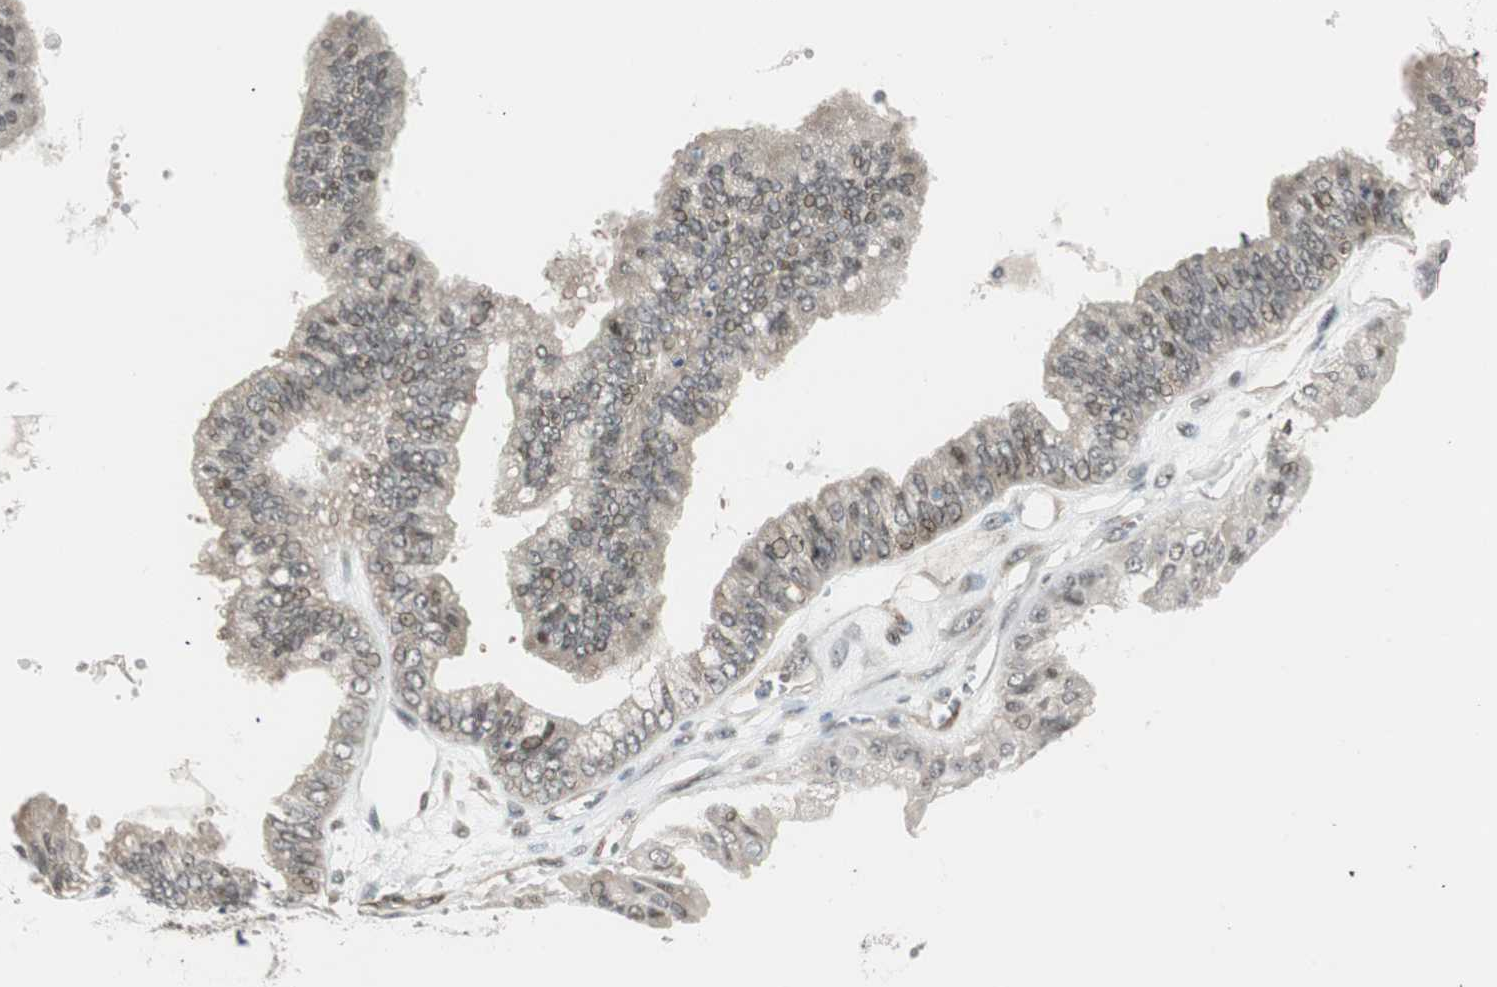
{"staining": {"intensity": "weak", "quantity": "<25%", "location": "nuclear"}, "tissue": "ovarian cancer", "cell_type": "Tumor cells", "image_type": "cancer", "snomed": [{"axis": "morphology", "description": "Carcinoma, NOS"}, {"axis": "morphology", "description": "Carcinoma, endometroid"}, {"axis": "topography", "description": "Ovary"}], "caption": "Ovarian cancer (carcinoma) stained for a protein using immunohistochemistry reveals no staining tumor cells.", "gene": "CDK19", "patient": {"sex": "female", "age": 50}}